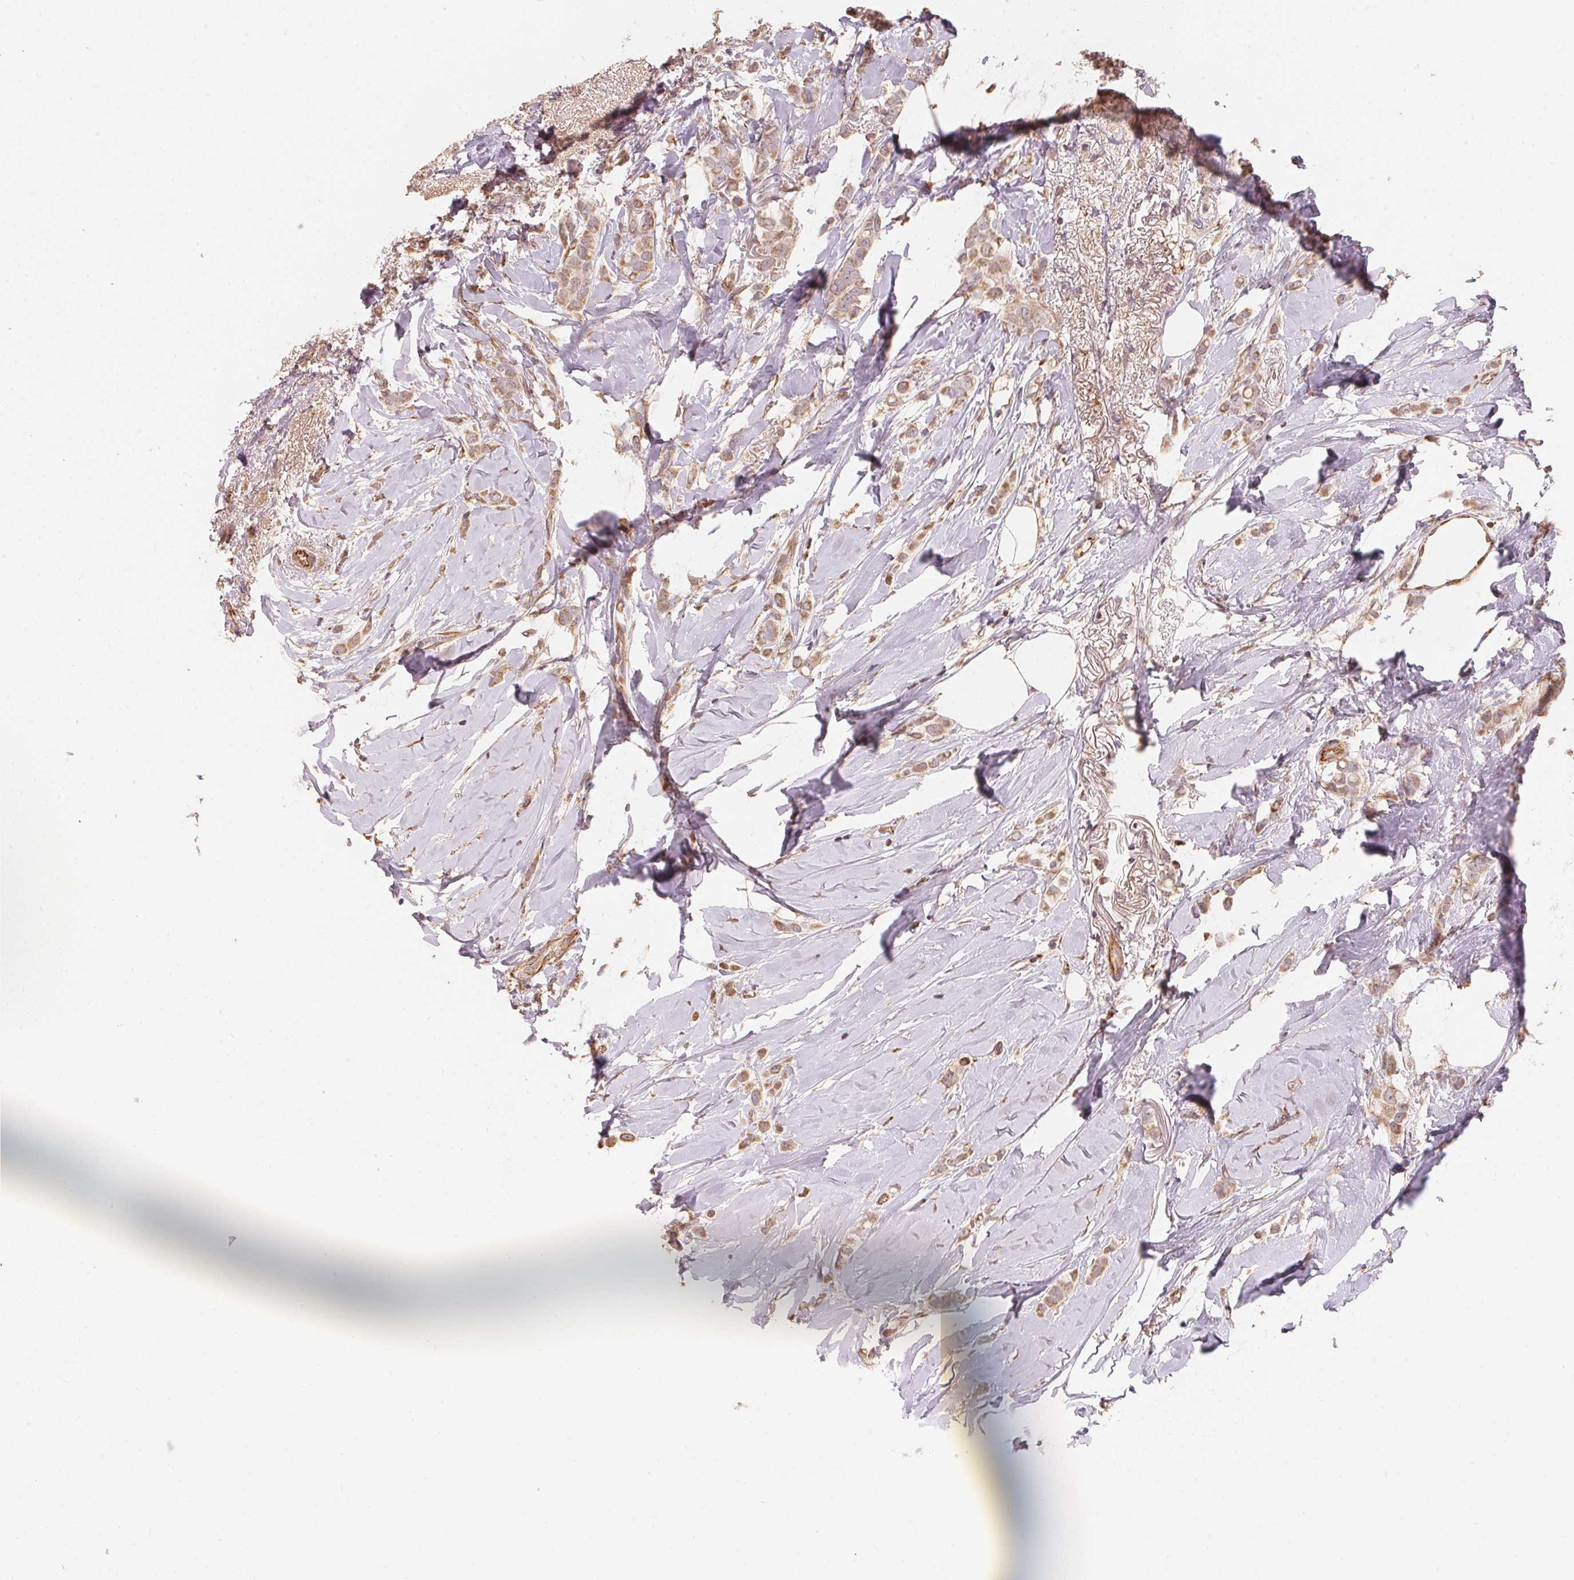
{"staining": {"intensity": "weak", "quantity": ">75%", "location": "cytoplasmic/membranous"}, "tissue": "breast cancer", "cell_type": "Tumor cells", "image_type": "cancer", "snomed": [{"axis": "morphology", "description": "Lobular carcinoma"}, {"axis": "topography", "description": "Breast"}], "caption": "The micrograph demonstrates a brown stain indicating the presence of a protein in the cytoplasmic/membranous of tumor cells in breast cancer (lobular carcinoma). (Brightfield microscopy of DAB IHC at high magnification).", "gene": "TSPAN12", "patient": {"sex": "female", "age": 66}}